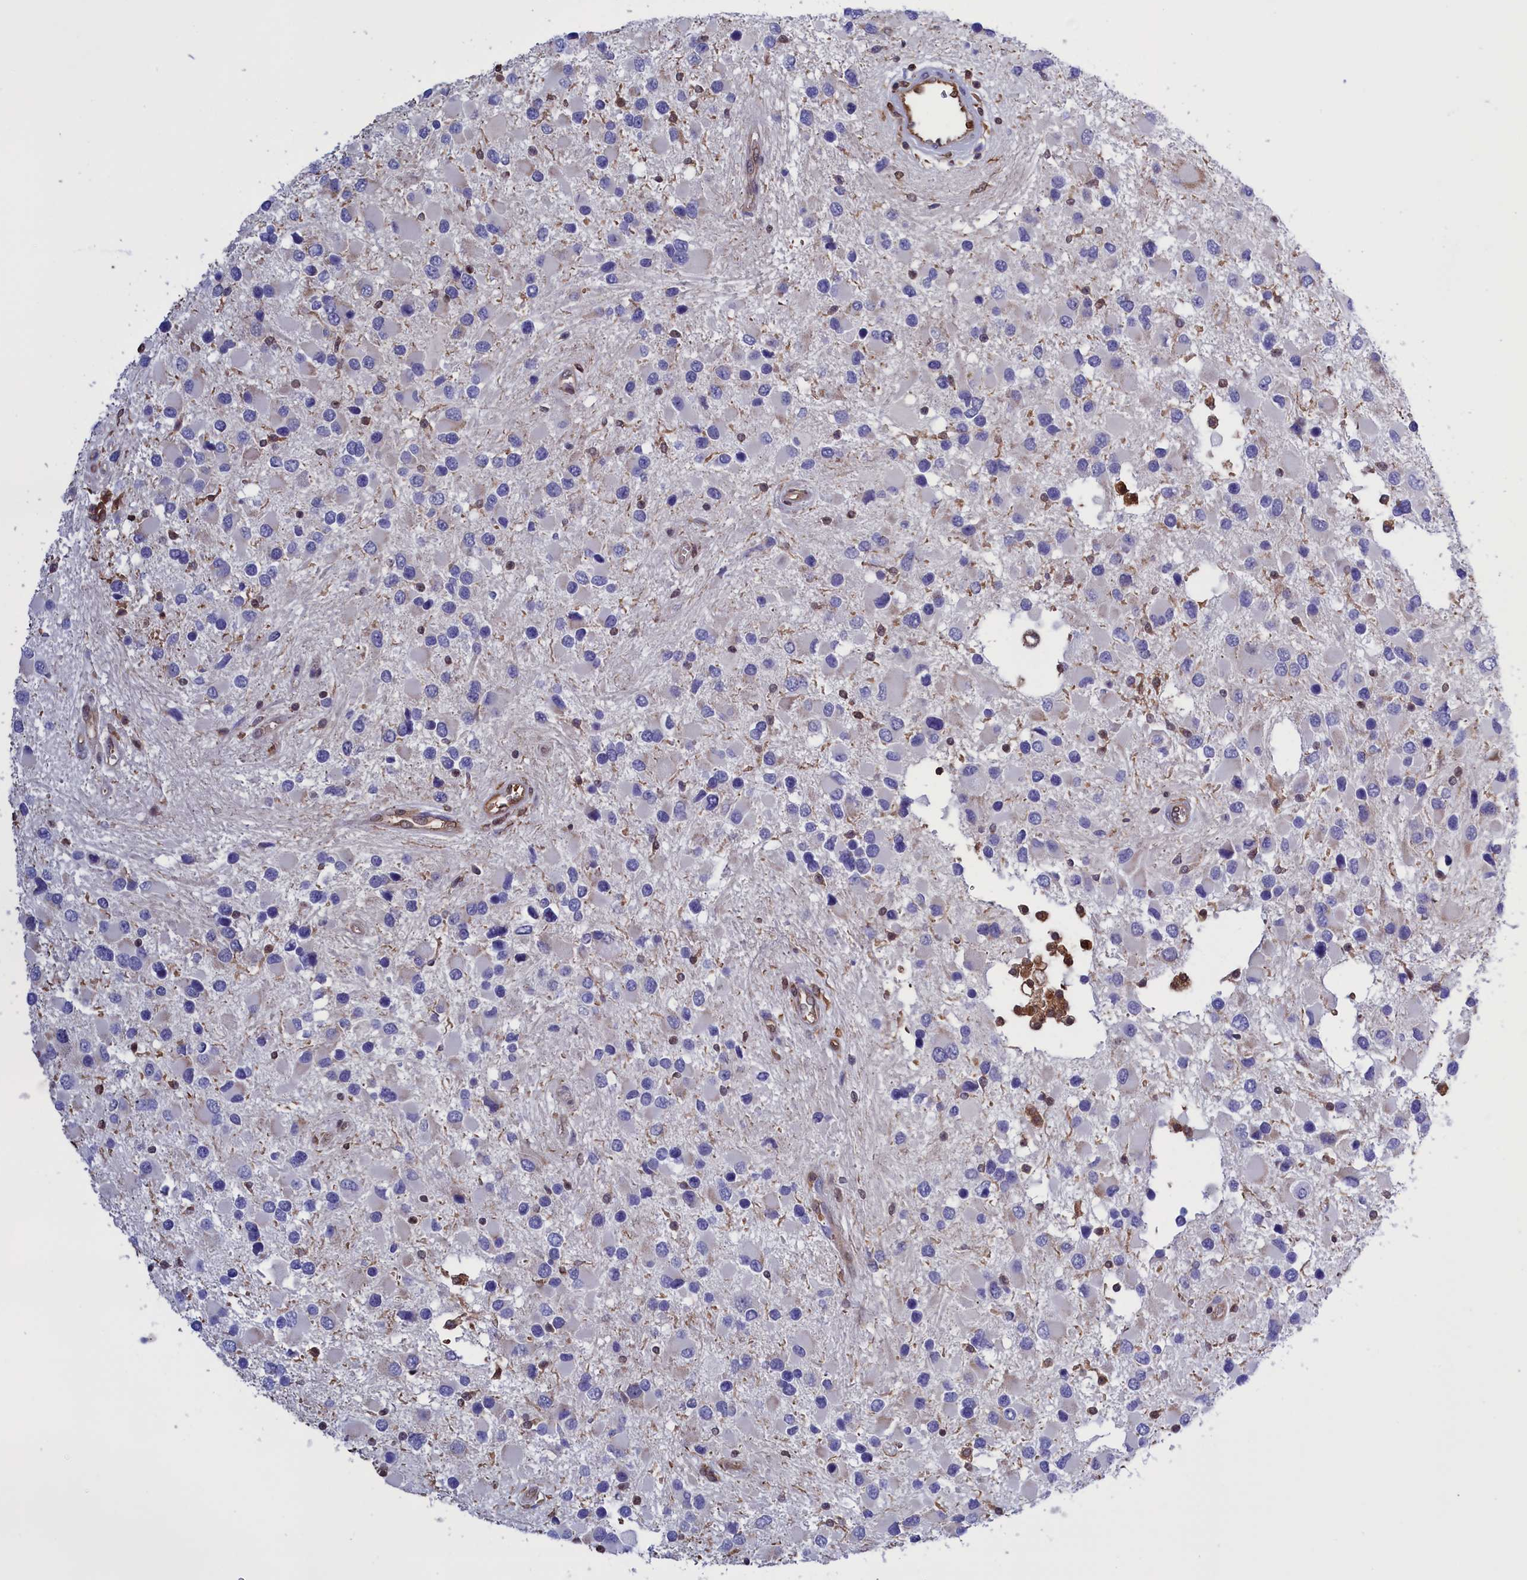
{"staining": {"intensity": "negative", "quantity": "none", "location": "none"}, "tissue": "glioma", "cell_type": "Tumor cells", "image_type": "cancer", "snomed": [{"axis": "morphology", "description": "Glioma, malignant, High grade"}, {"axis": "topography", "description": "Brain"}], "caption": "There is no significant positivity in tumor cells of glioma. (Immunohistochemistry (ihc), brightfield microscopy, high magnification).", "gene": "ARHGAP18", "patient": {"sex": "male", "age": 53}}